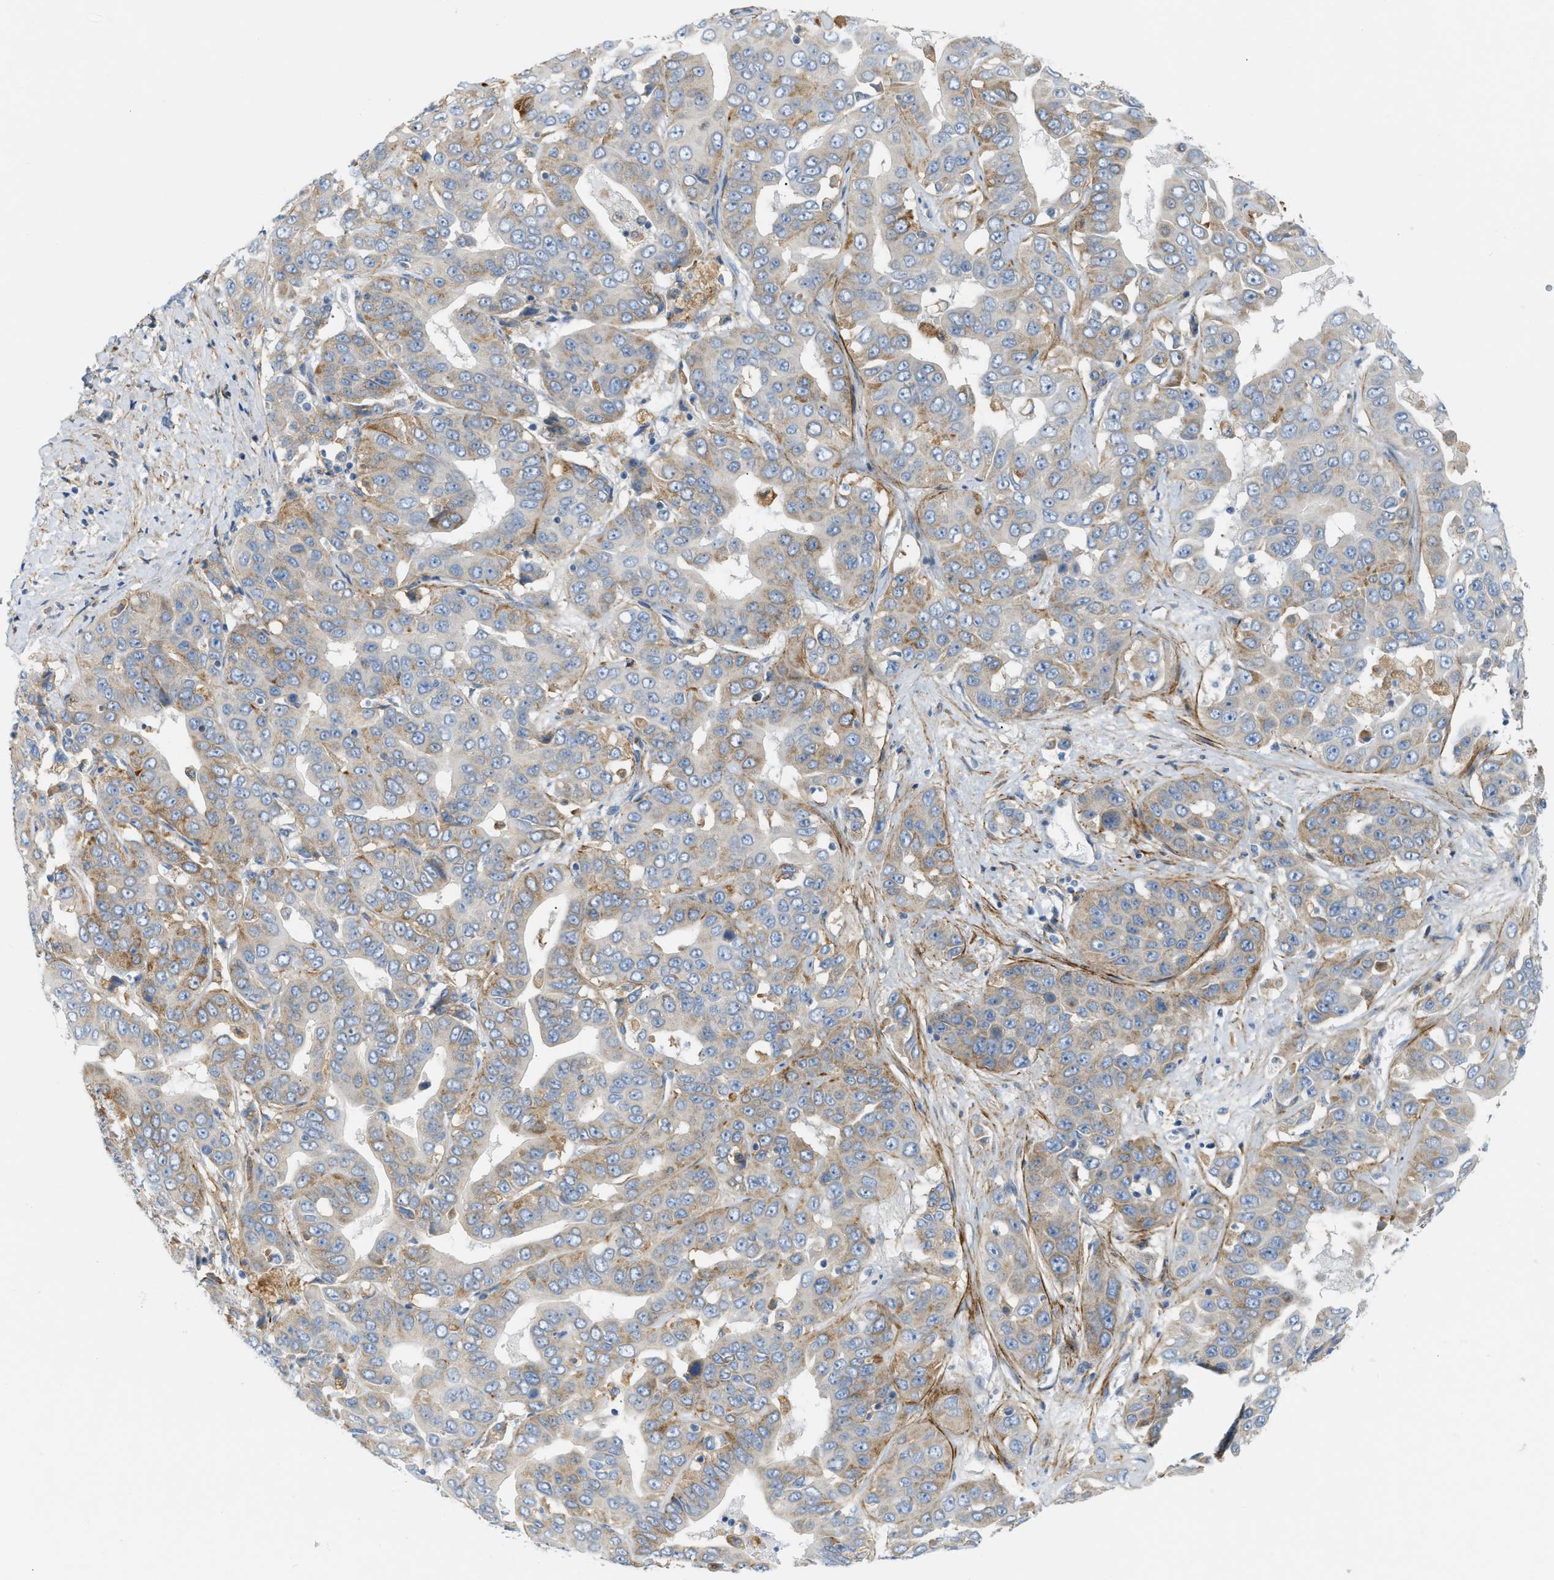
{"staining": {"intensity": "moderate", "quantity": ">75%", "location": "cytoplasmic/membranous"}, "tissue": "liver cancer", "cell_type": "Tumor cells", "image_type": "cancer", "snomed": [{"axis": "morphology", "description": "Cholangiocarcinoma"}, {"axis": "topography", "description": "Liver"}], "caption": "Tumor cells exhibit moderate cytoplasmic/membranous expression in approximately >75% of cells in liver cholangiocarcinoma.", "gene": "LMBRD1", "patient": {"sex": "female", "age": 52}}